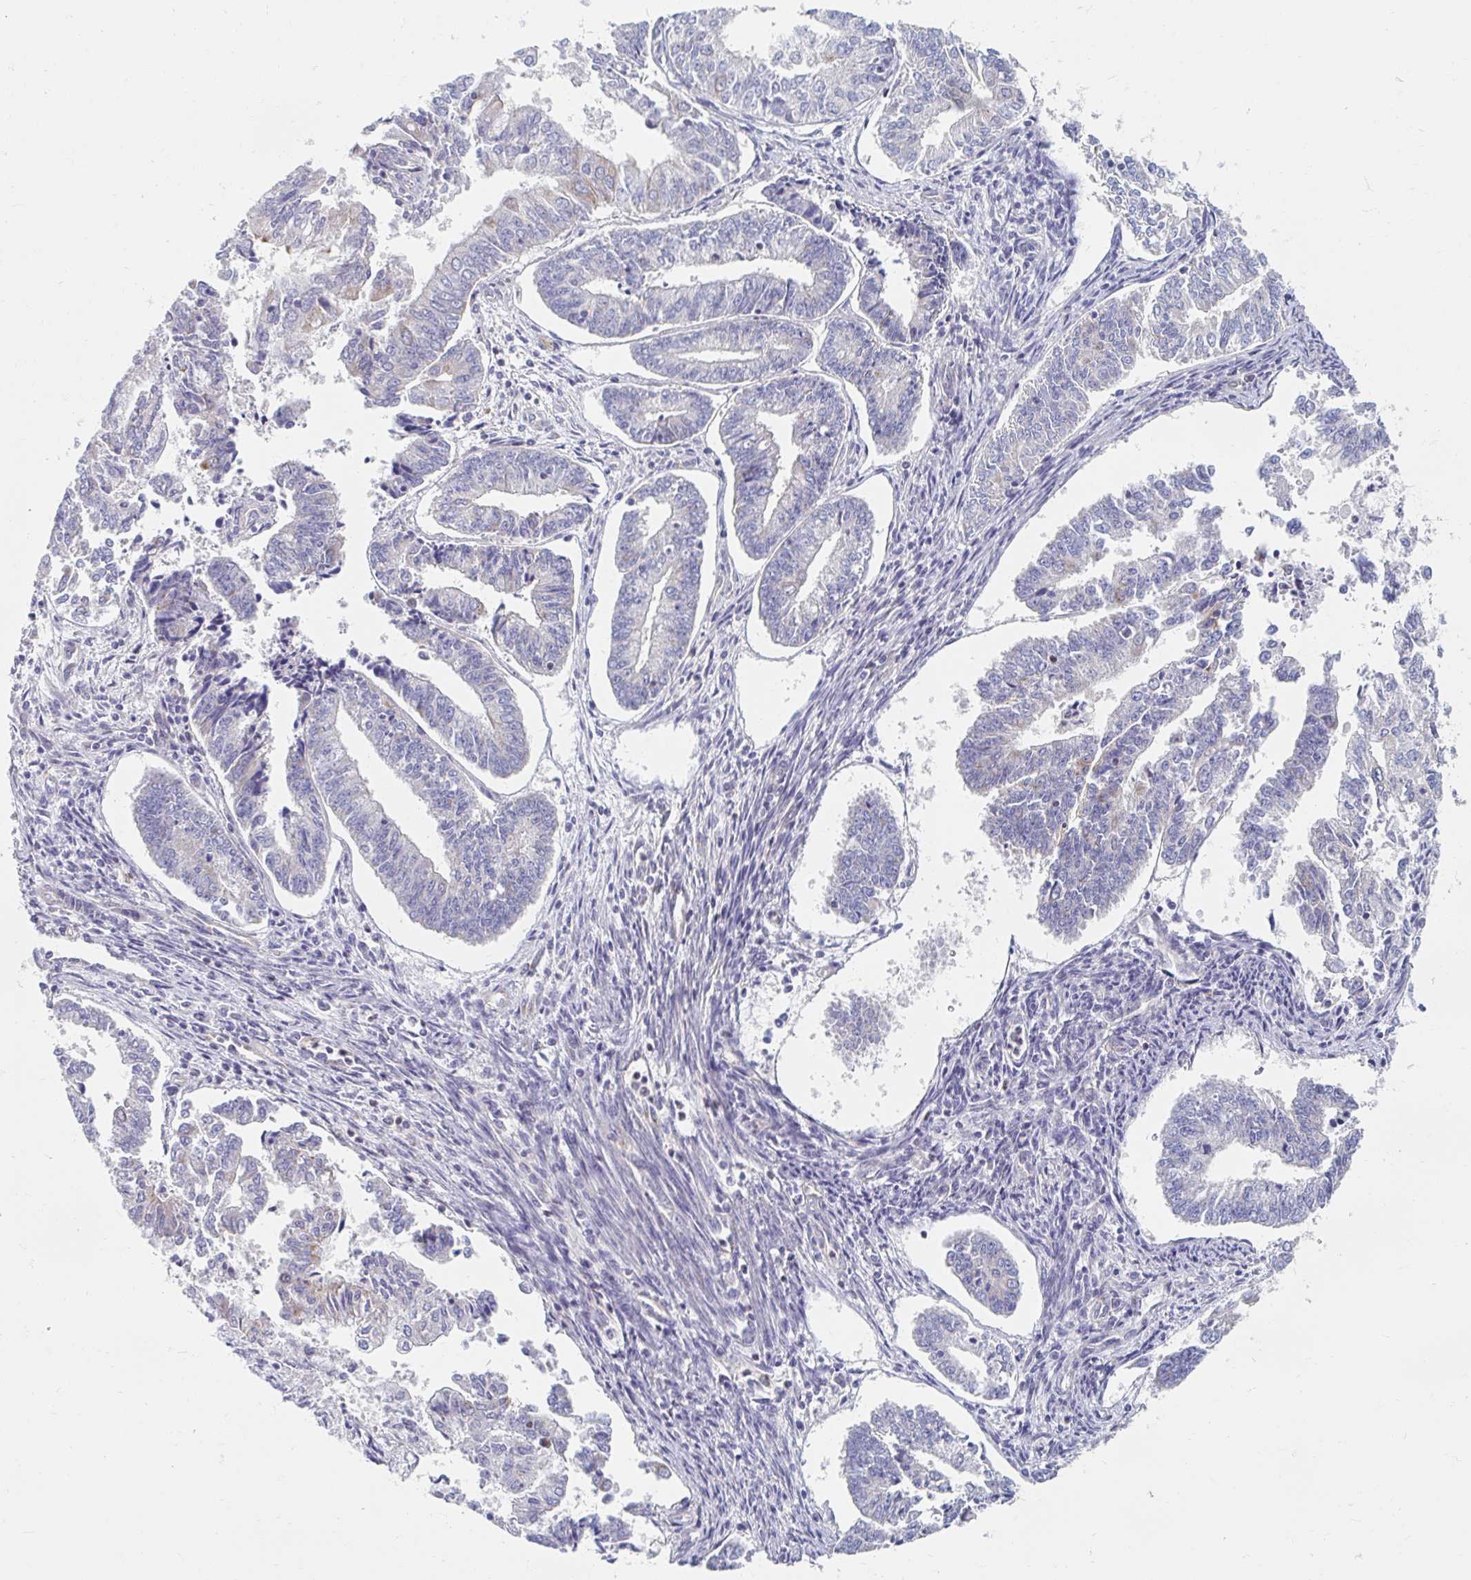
{"staining": {"intensity": "weak", "quantity": "<25%", "location": "cytoplasmic/membranous"}, "tissue": "endometrial cancer", "cell_type": "Tumor cells", "image_type": "cancer", "snomed": [{"axis": "morphology", "description": "Adenocarcinoma, NOS"}, {"axis": "topography", "description": "Endometrium"}], "caption": "Tumor cells show no significant protein positivity in endometrial cancer (adenocarcinoma).", "gene": "MAVS", "patient": {"sex": "female", "age": 61}}